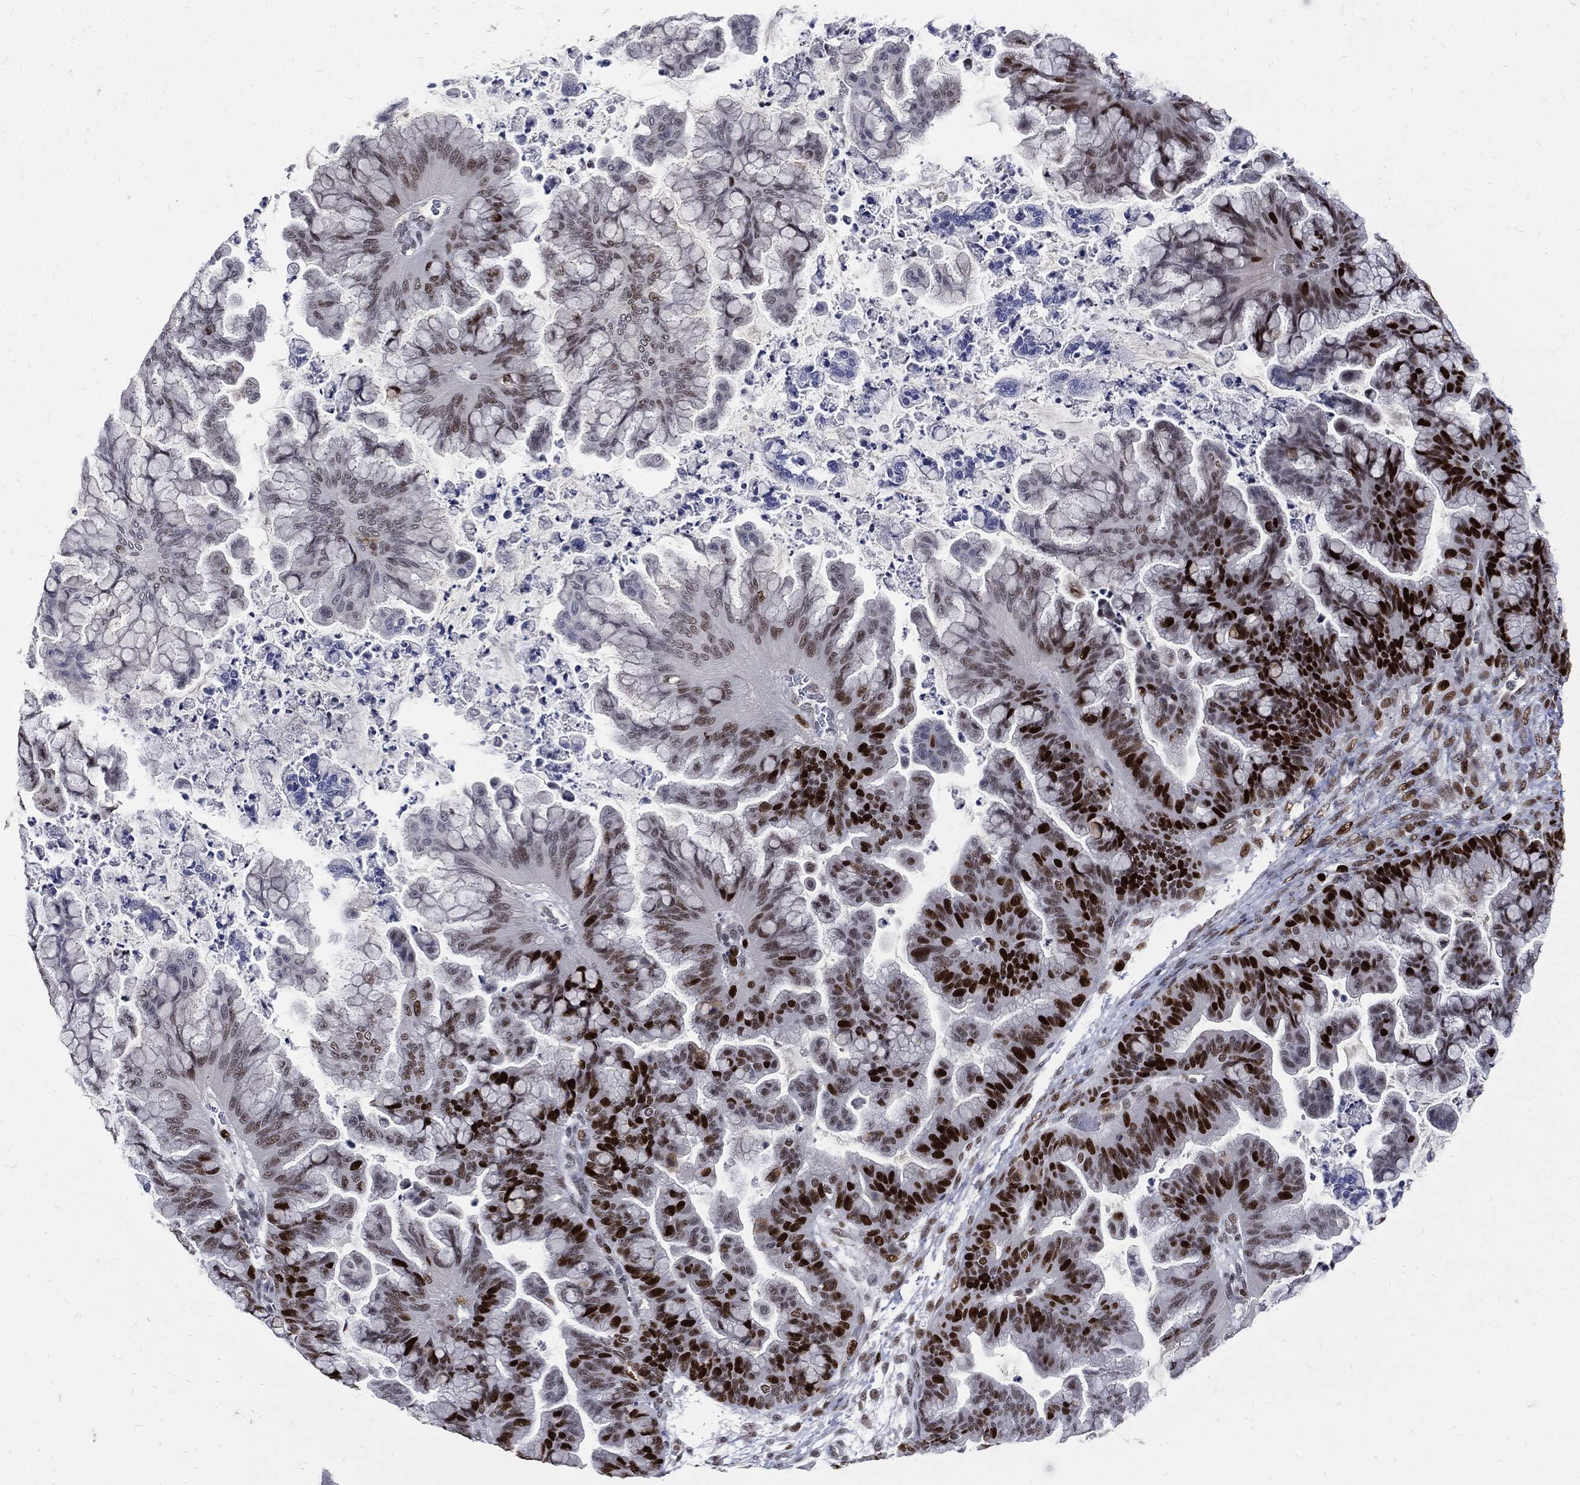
{"staining": {"intensity": "strong", "quantity": "25%-75%", "location": "nuclear"}, "tissue": "ovarian cancer", "cell_type": "Tumor cells", "image_type": "cancer", "snomed": [{"axis": "morphology", "description": "Cystadenocarcinoma, mucinous, NOS"}, {"axis": "topography", "description": "Ovary"}], "caption": "IHC of human mucinous cystadenocarcinoma (ovarian) demonstrates high levels of strong nuclear expression in approximately 25%-75% of tumor cells. (IHC, brightfield microscopy, high magnification).", "gene": "NBN", "patient": {"sex": "female", "age": 67}}